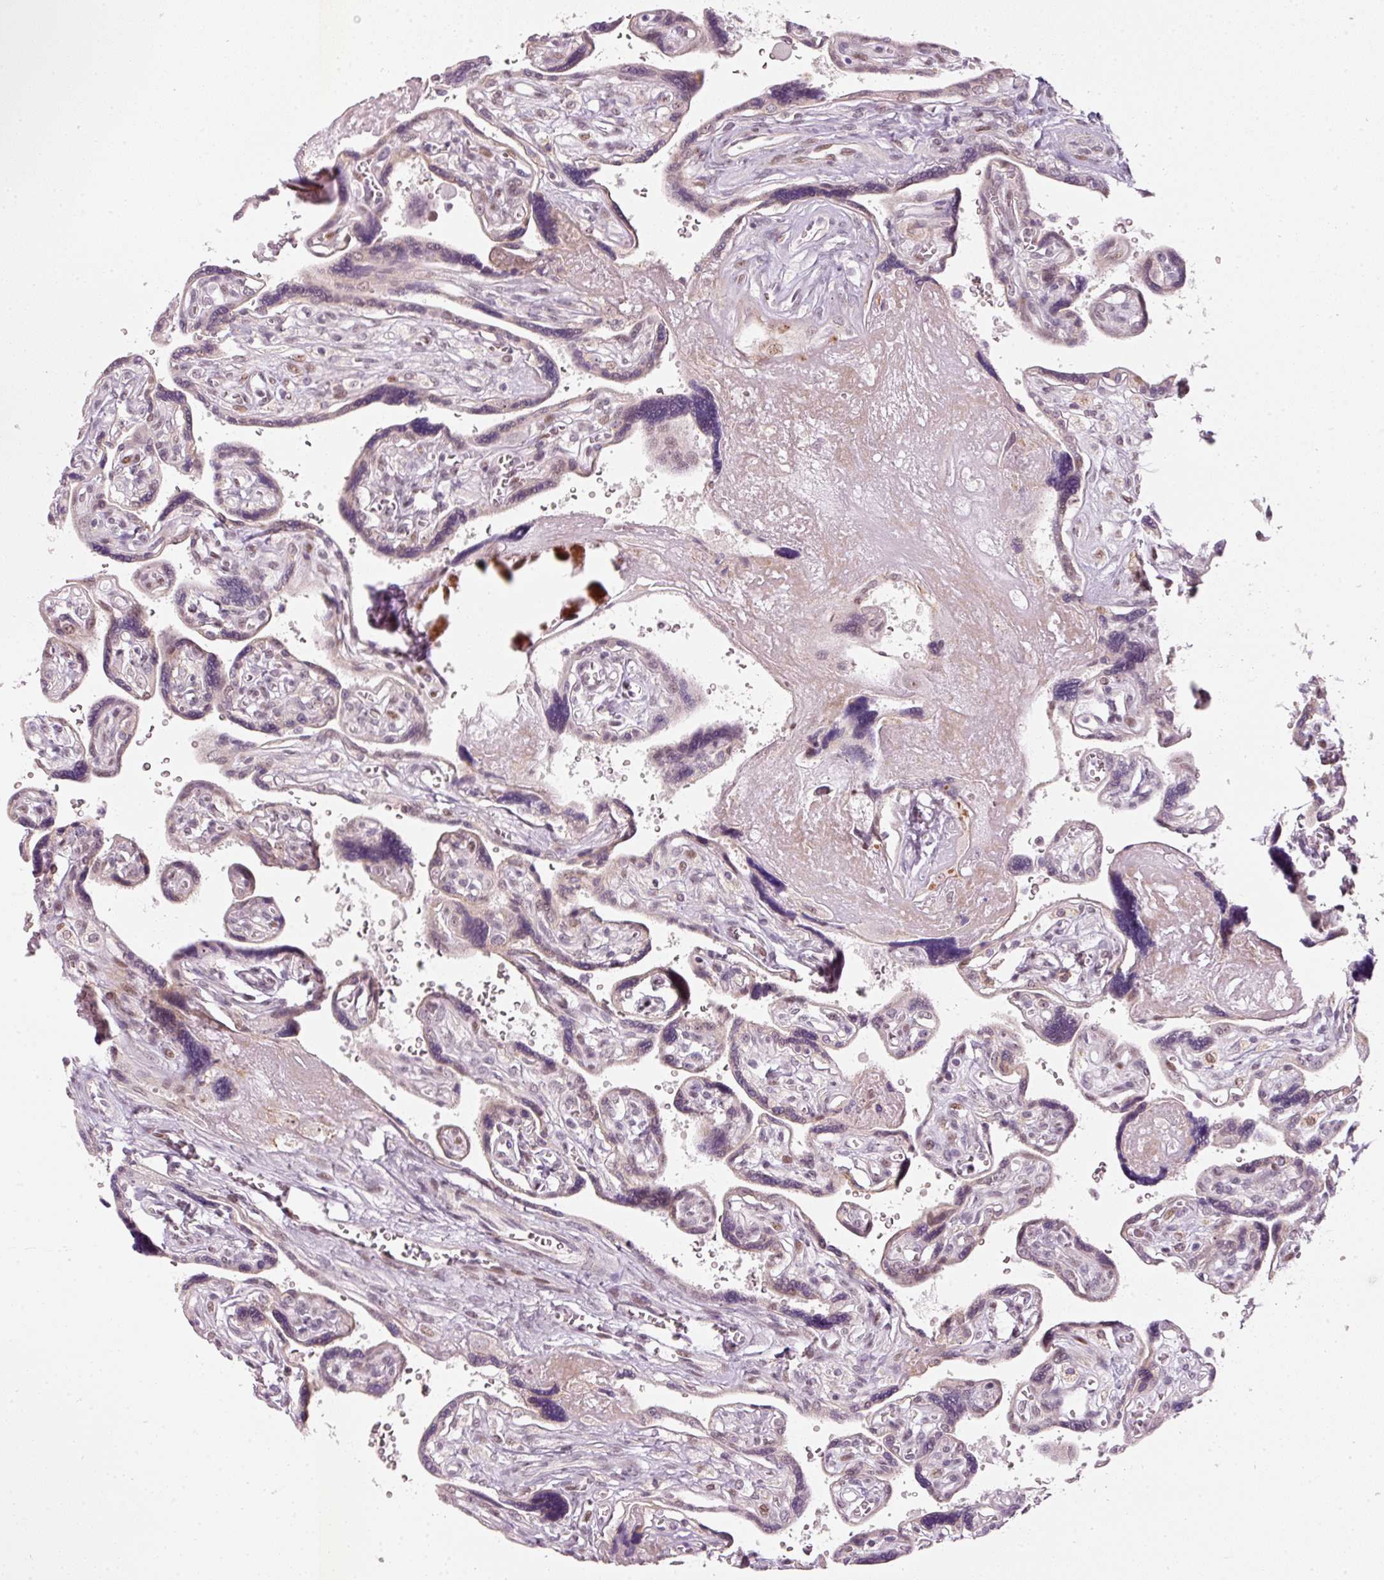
{"staining": {"intensity": "moderate", "quantity": "25%-75%", "location": "nuclear"}, "tissue": "placenta", "cell_type": "Decidual cells", "image_type": "normal", "snomed": [{"axis": "morphology", "description": "Normal tissue, NOS"}, {"axis": "topography", "description": "Placenta"}], "caption": "The image demonstrates a brown stain indicating the presence of a protein in the nuclear of decidual cells in placenta.", "gene": "MXRA8", "patient": {"sex": "female", "age": 39}}